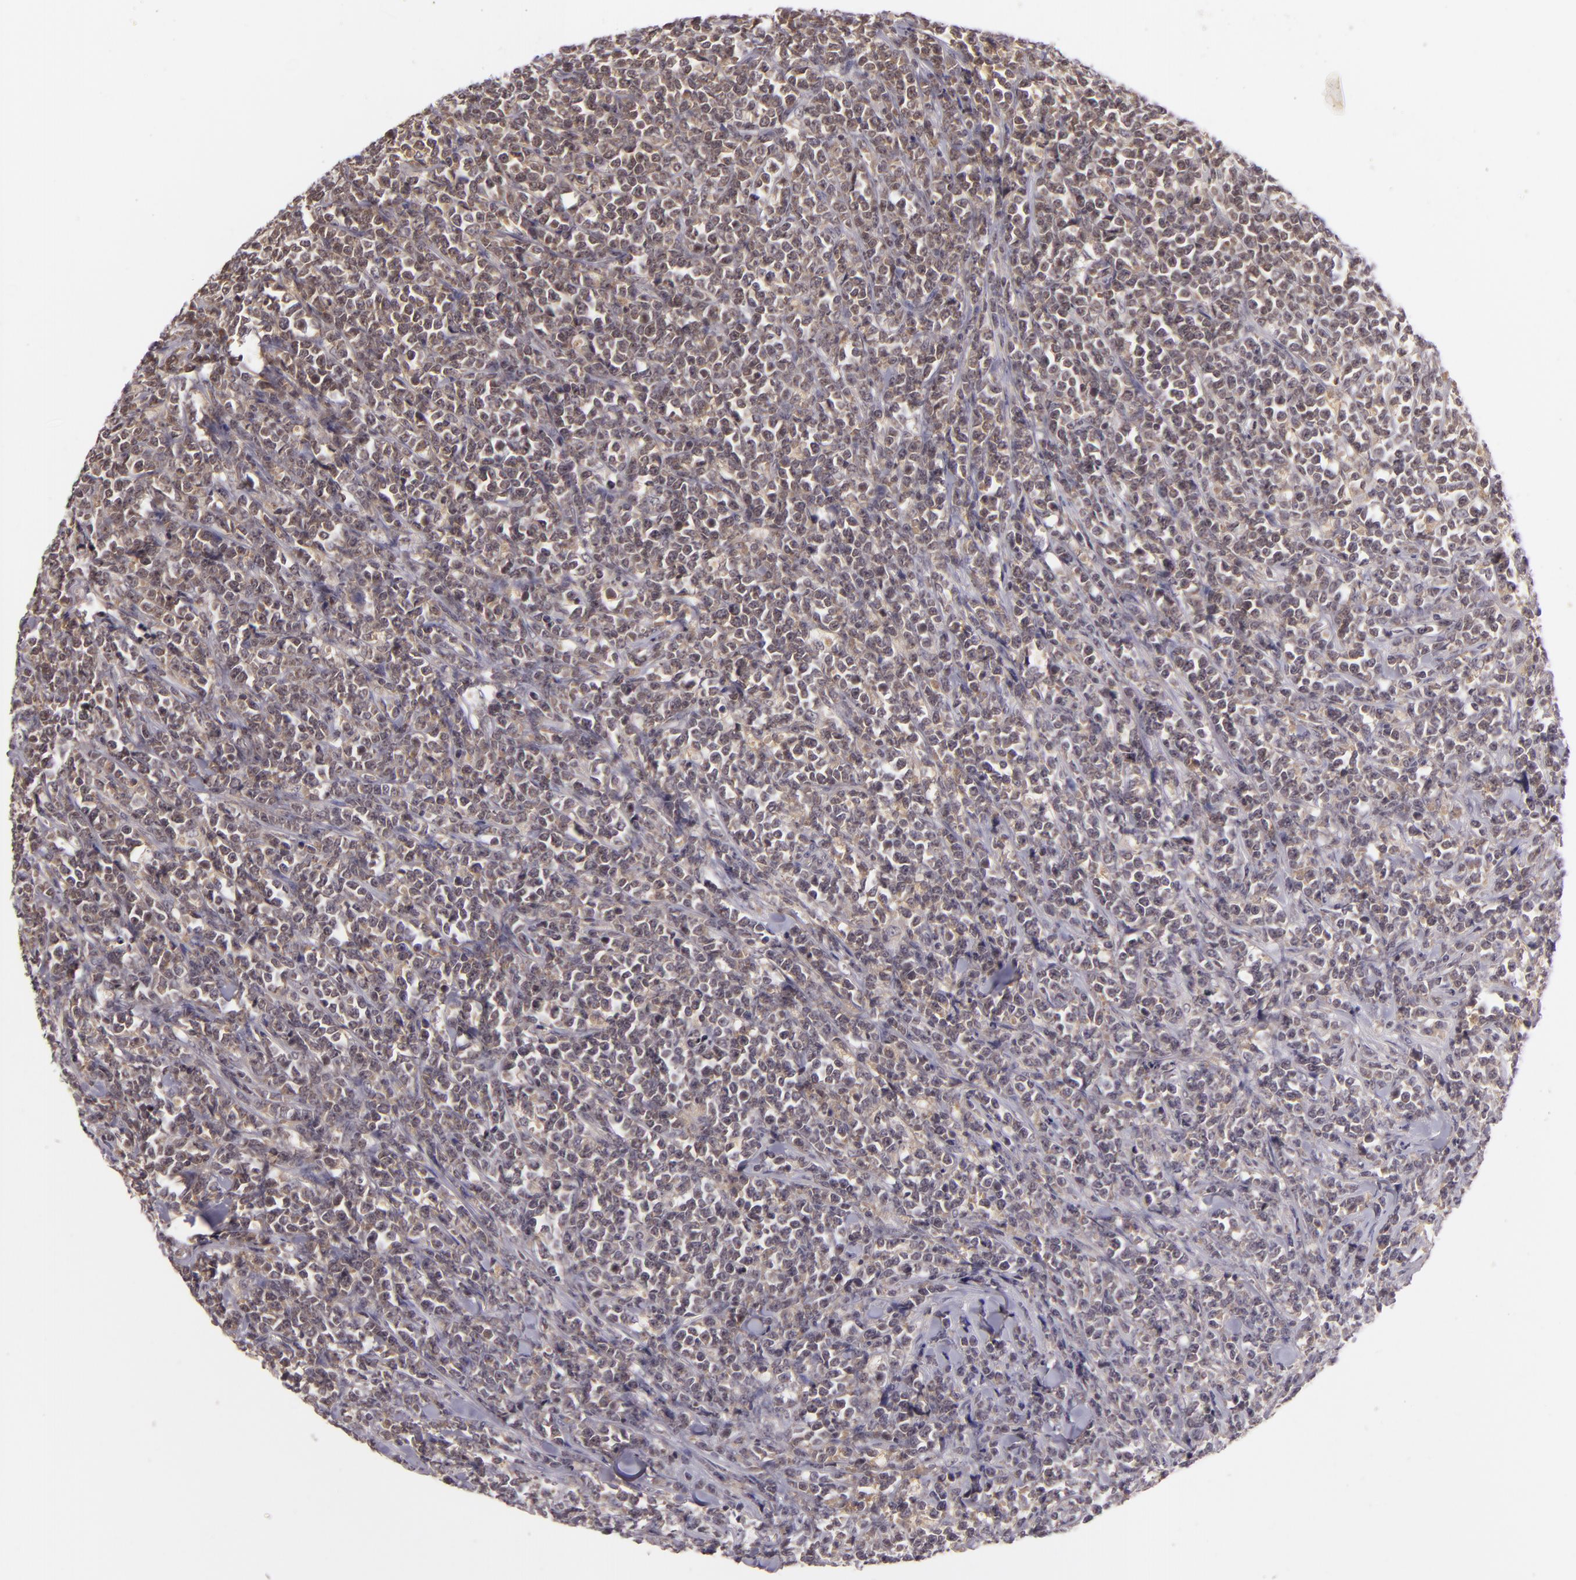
{"staining": {"intensity": "weak", "quantity": ">75%", "location": "cytoplasmic/membranous"}, "tissue": "lymphoma", "cell_type": "Tumor cells", "image_type": "cancer", "snomed": [{"axis": "morphology", "description": "Malignant lymphoma, non-Hodgkin's type, High grade"}, {"axis": "topography", "description": "Small intestine"}, {"axis": "topography", "description": "Colon"}], "caption": "A brown stain labels weak cytoplasmic/membranous positivity of a protein in high-grade malignant lymphoma, non-Hodgkin's type tumor cells.", "gene": "CASP8", "patient": {"sex": "male", "age": 8}}